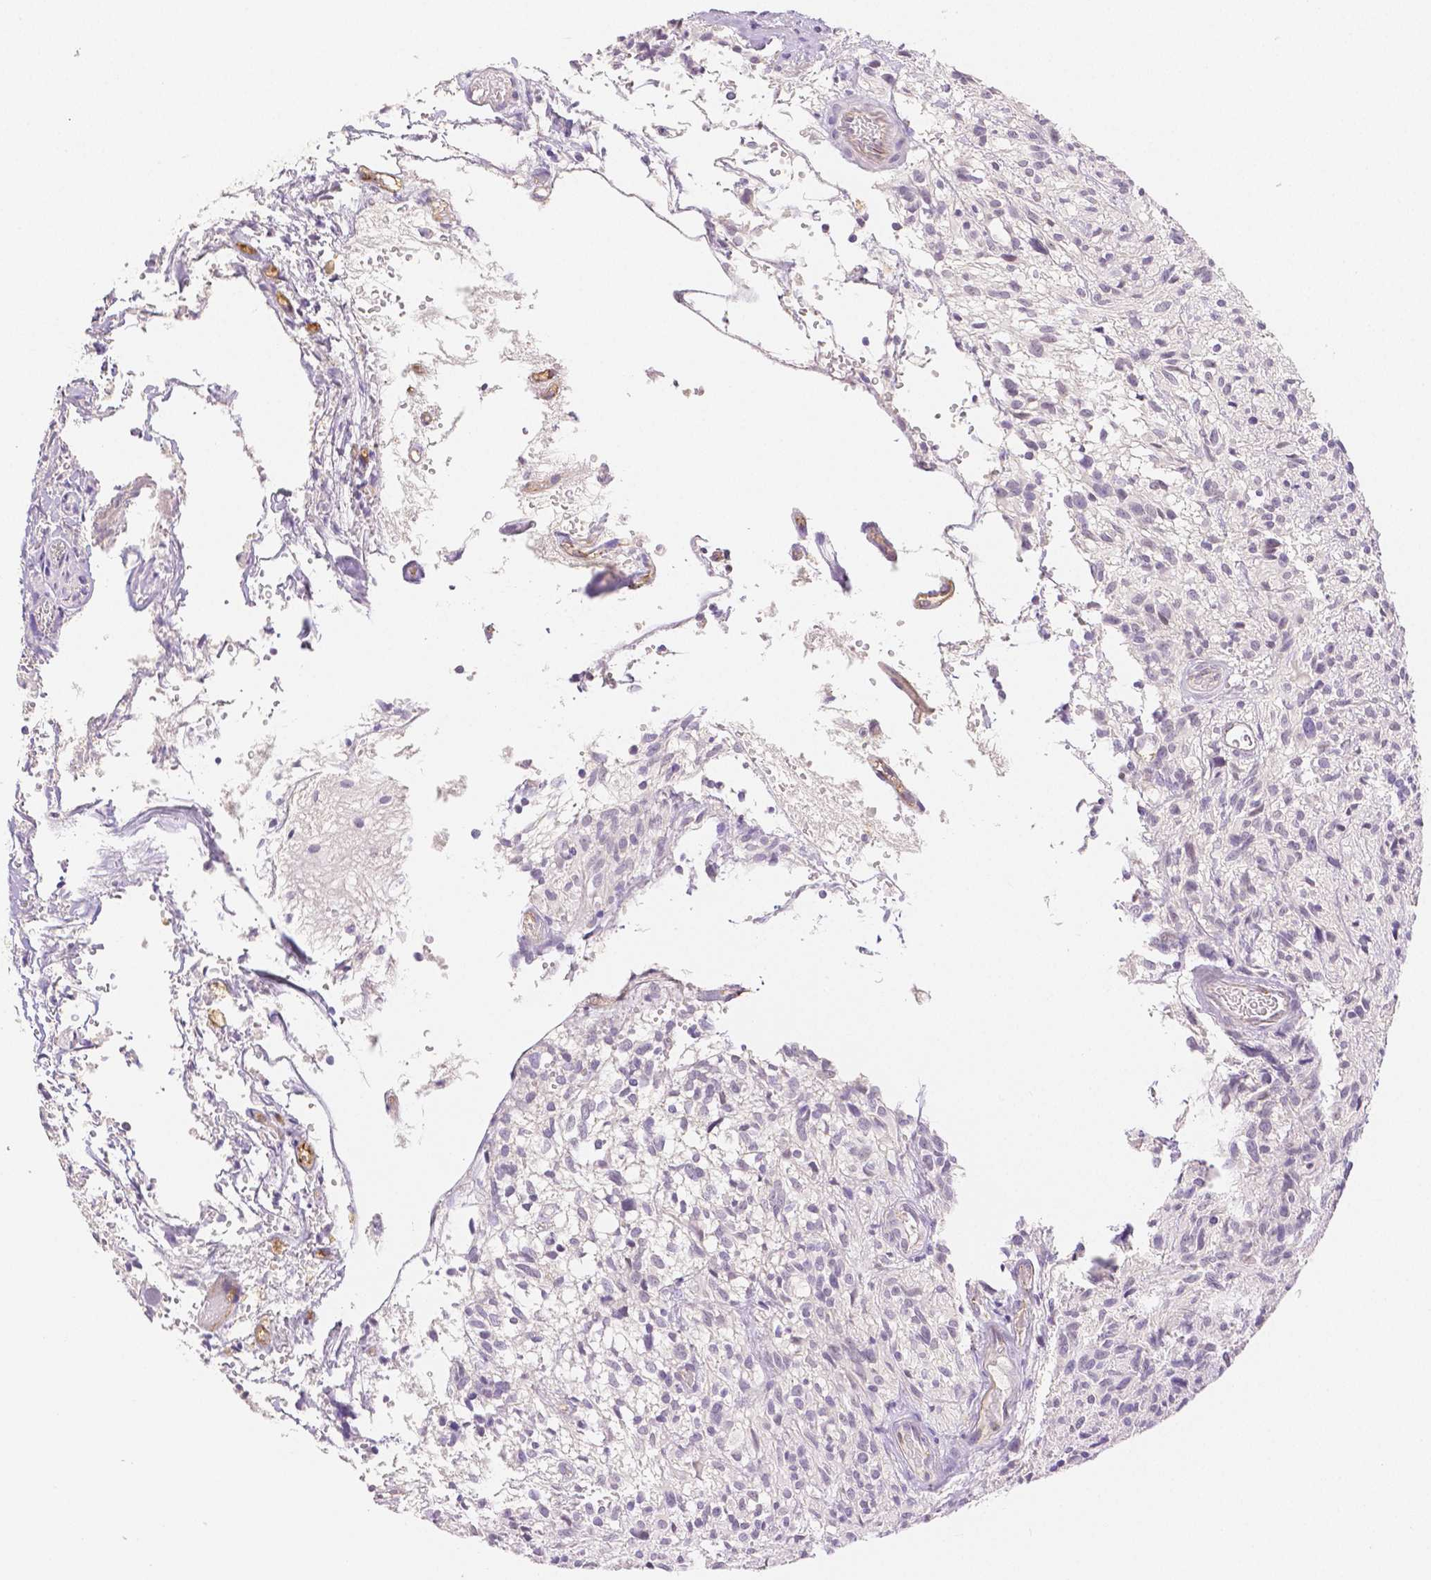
{"staining": {"intensity": "negative", "quantity": "none", "location": "none"}, "tissue": "glioma", "cell_type": "Tumor cells", "image_type": "cancer", "snomed": [{"axis": "morphology", "description": "Glioma, malignant, High grade"}, {"axis": "topography", "description": "Brain"}], "caption": "This is an immunohistochemistry image of human high-grade glioma (malignant). There is no positivity in tumor cells.", "gene": "OCLN", "patient": {"sex": "male", "age": 75}}